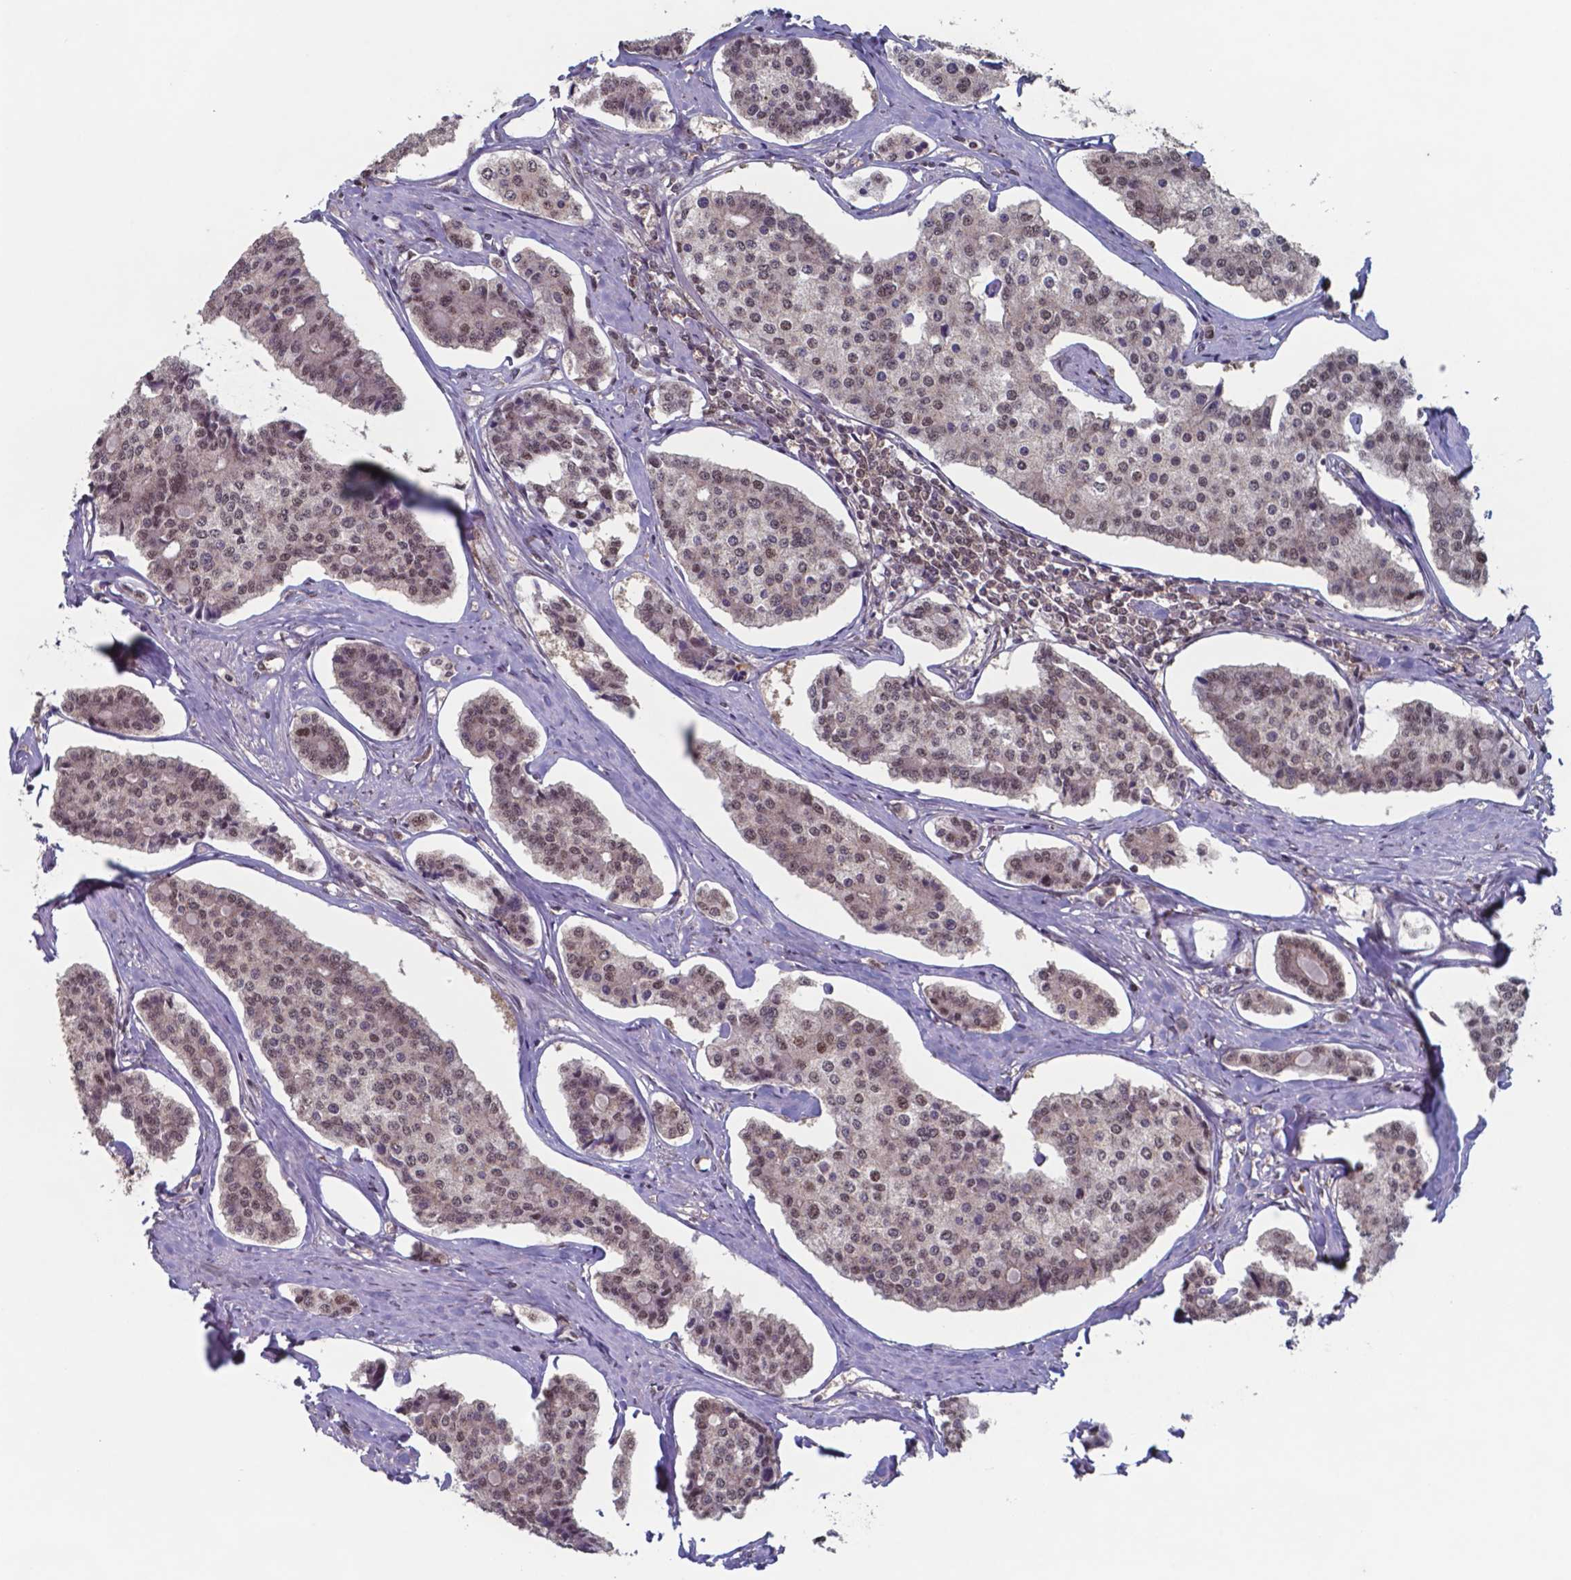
{"staining": {"intensity": "weak", "quantity": ">75%", "location": "nuclear"}, "tissue": "carcinoid", "cell_type": "Tumor cells", "image_type": "cancer", "snomed": [{"axis": "morphology", "description": "Carcinoid, malignant, NOS"}, {"axis": "topography", "description": "Small intestine"}], "caption": "This image demonstrates immunohistochemistry staining of carcinoid (malignant), with low weak nuclear expression in about >75% of tumor cells.", "gene": "UBA1", "patient": {"sex": "female", "age": 65}}